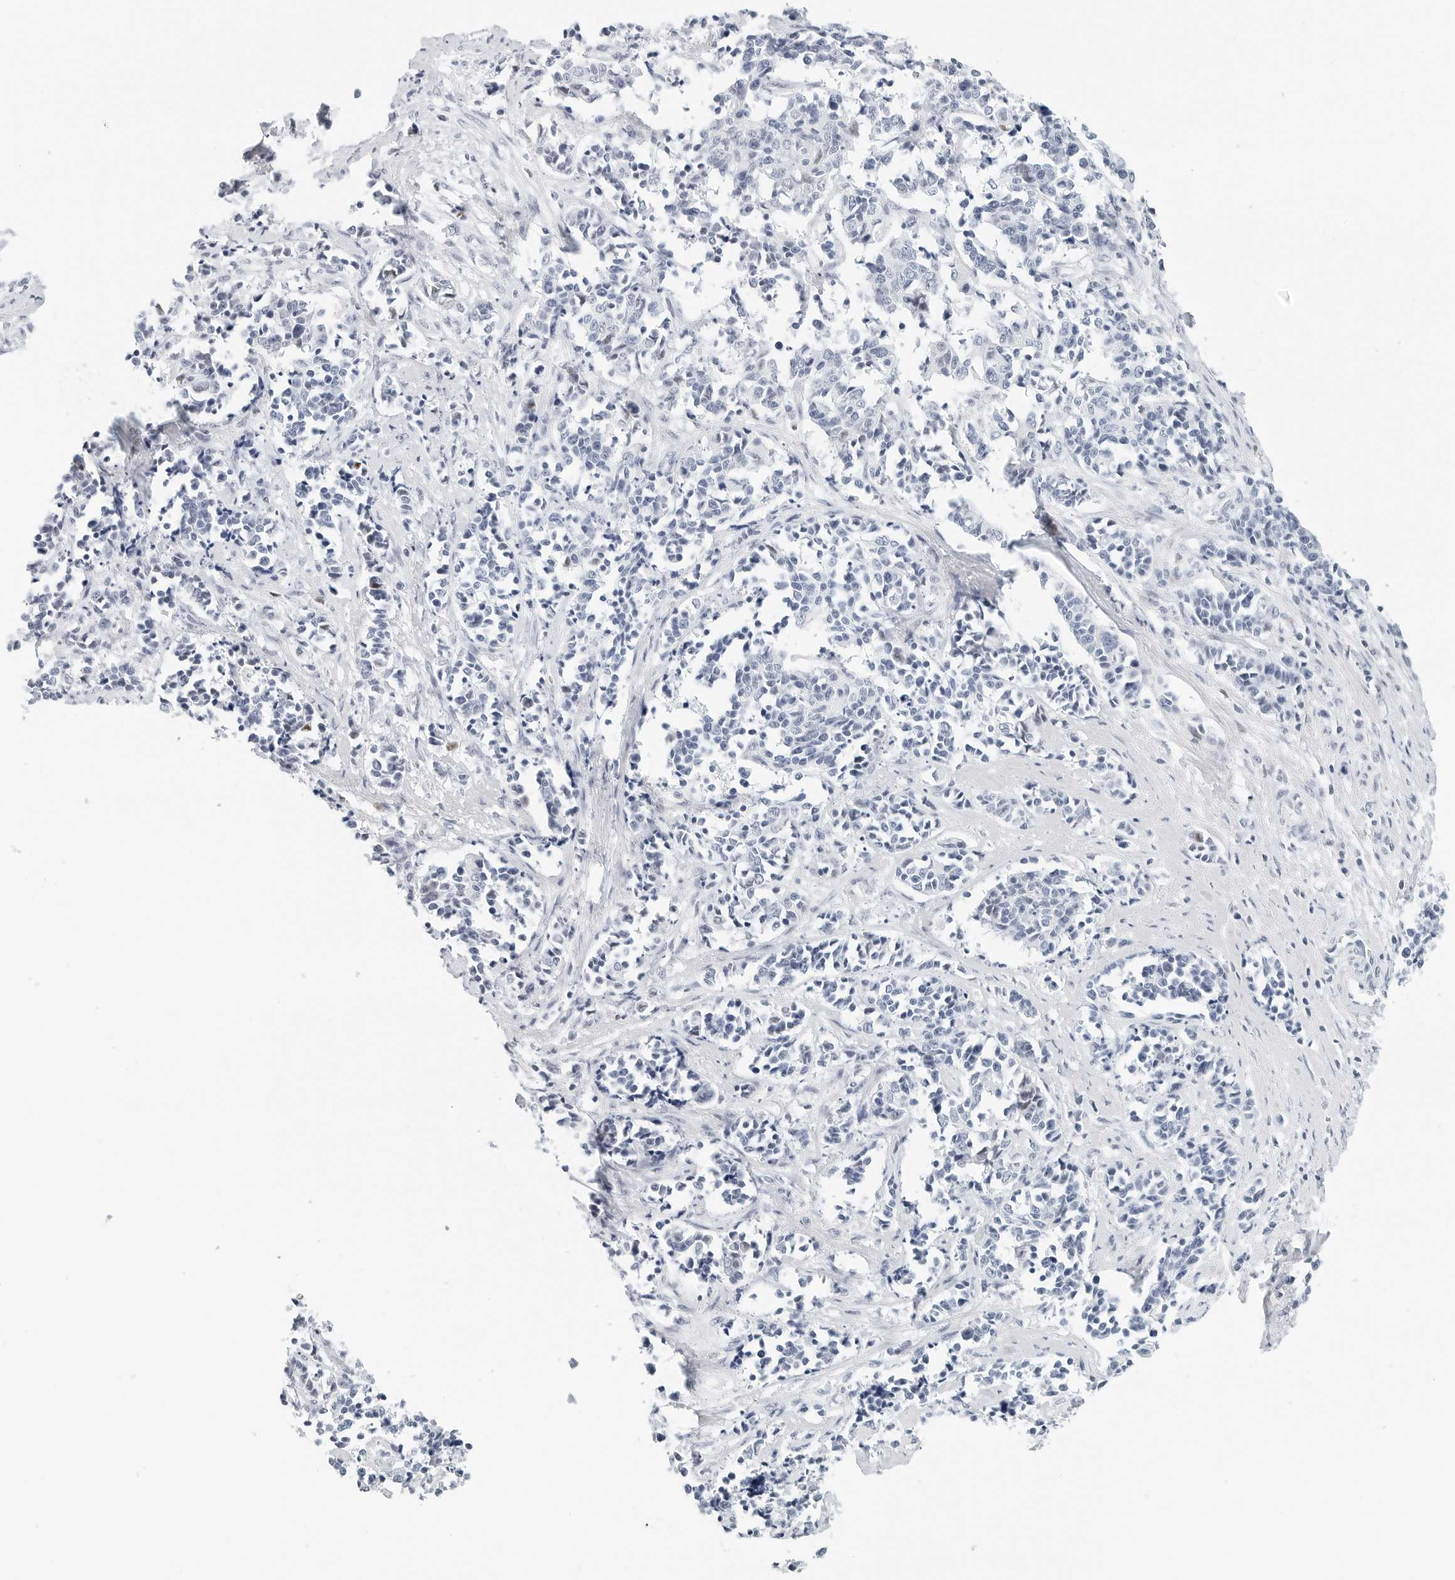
{"staining": {"intensity": "negative", "quantity": "none", "location": "none"}, "tissue": "cervical cancer", "cell_type": "Tumor cells", "image_type": "cancer", "snomed": [{"axis": "morphology", "description": "Normal tissue, NOS"}, {"axis": "morphology", "description": "Squamous cell carcinoma, NOS"}, {"axis": "topography", "description": "Cervix"}], "caption": "High magnification brightfield microscopy of cervical cancer (squamous cell carcinoma) stained with DAB (3,3'-diaminobenzidine) (brown) and counterstained with hematoxylin (blue): tumor cells show no significant positivity.", "gene": "NTMT2", "patient": {"sex": "female", "age": 35}}